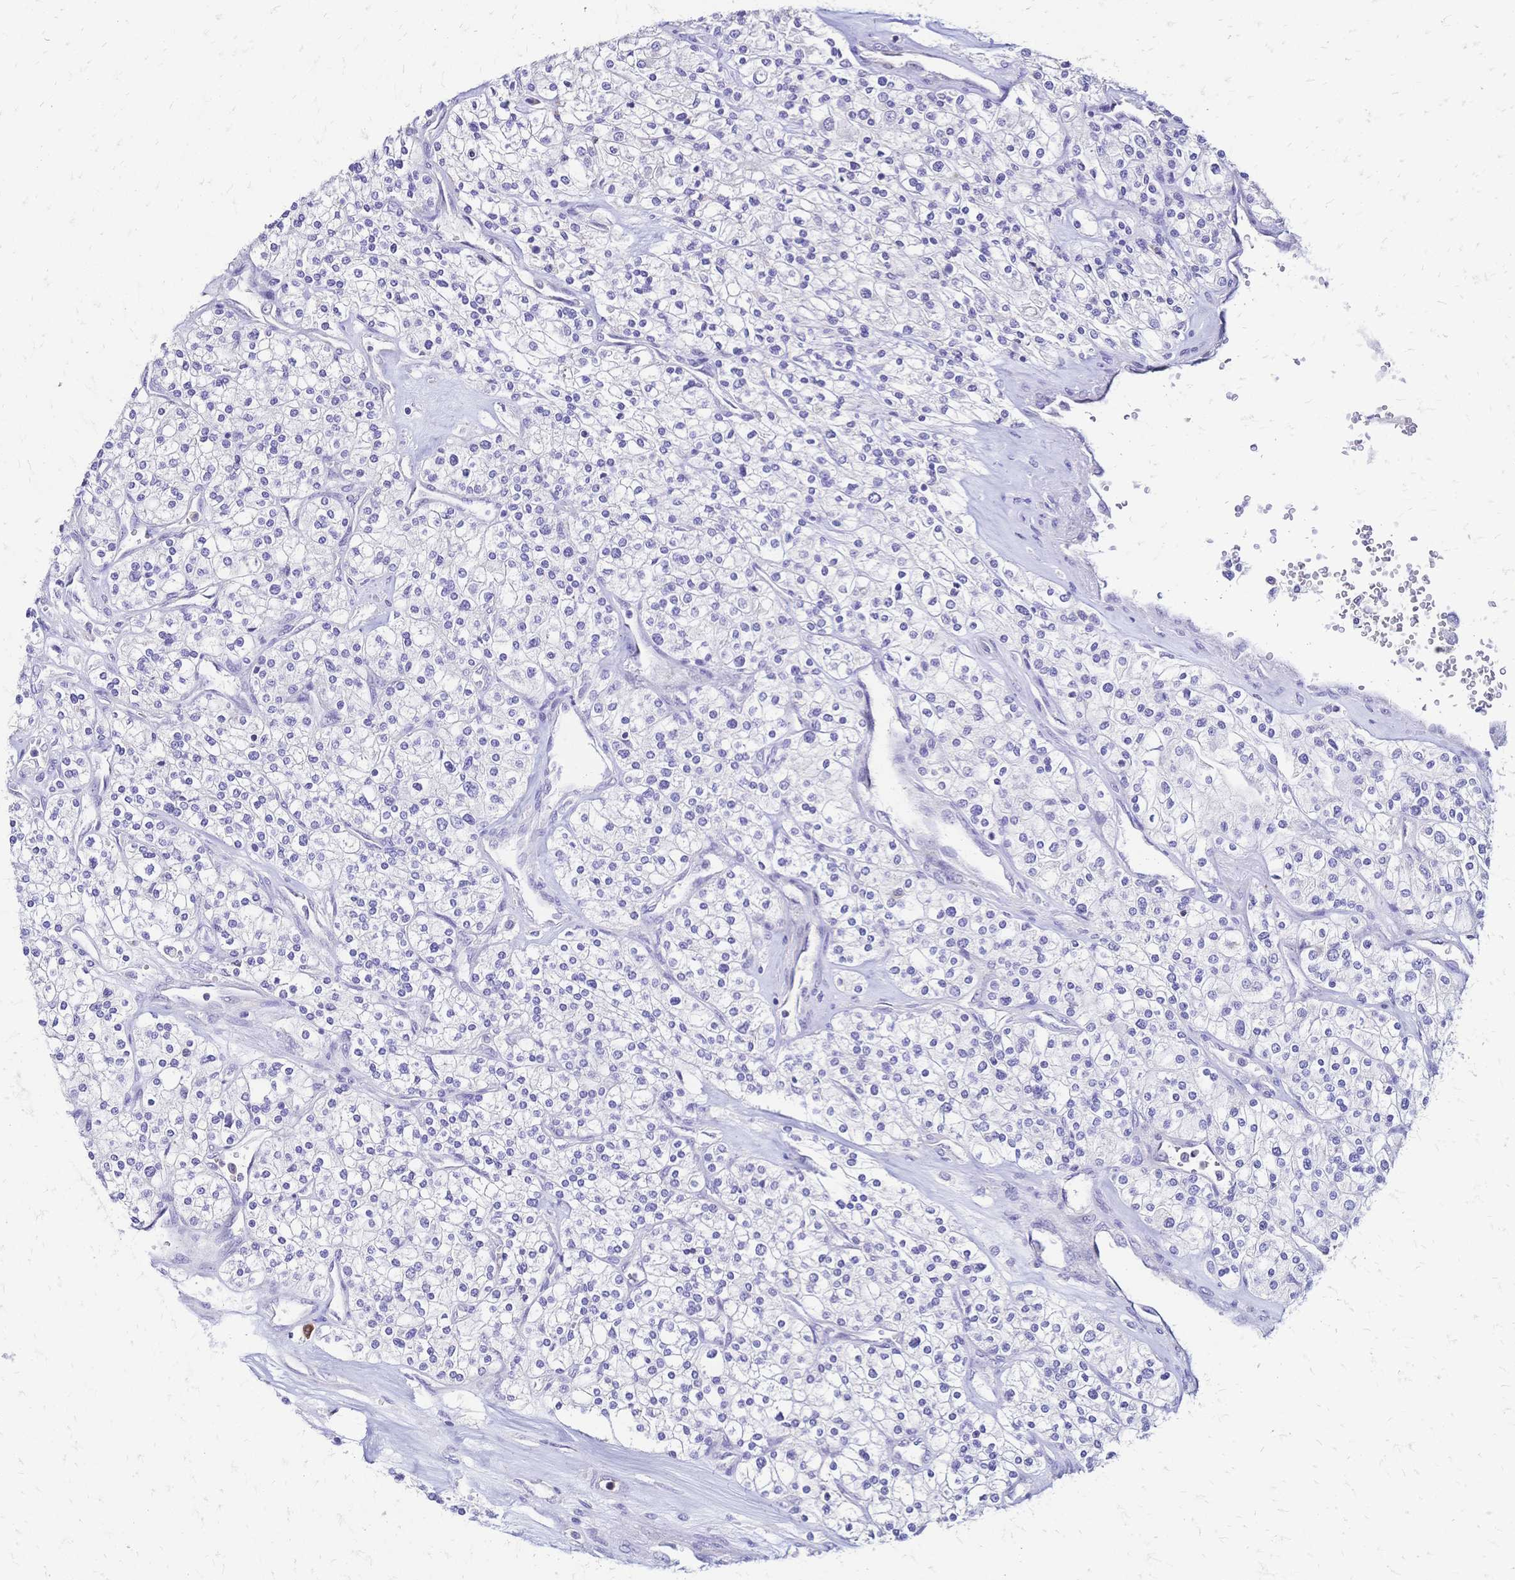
{"staining": {"intensity": "negative", "quantity": "none", "location": "none"}, "tissue": "renal cancer", "cell_type": "Tumor cells", "image_type": "cancer", "snomed": [{"axis": "morphology", "description": "Adenocarcinoma, NOS"}, {"axis": "topography", "description": "Kidney"}], "caption": "A high-resolution micrograph shows IHC staining of renal cancer, which demonstrates no significant expression in tumor cells.", "gene": "IL2RA", "patient": {"sex": "male", "age": 80}}